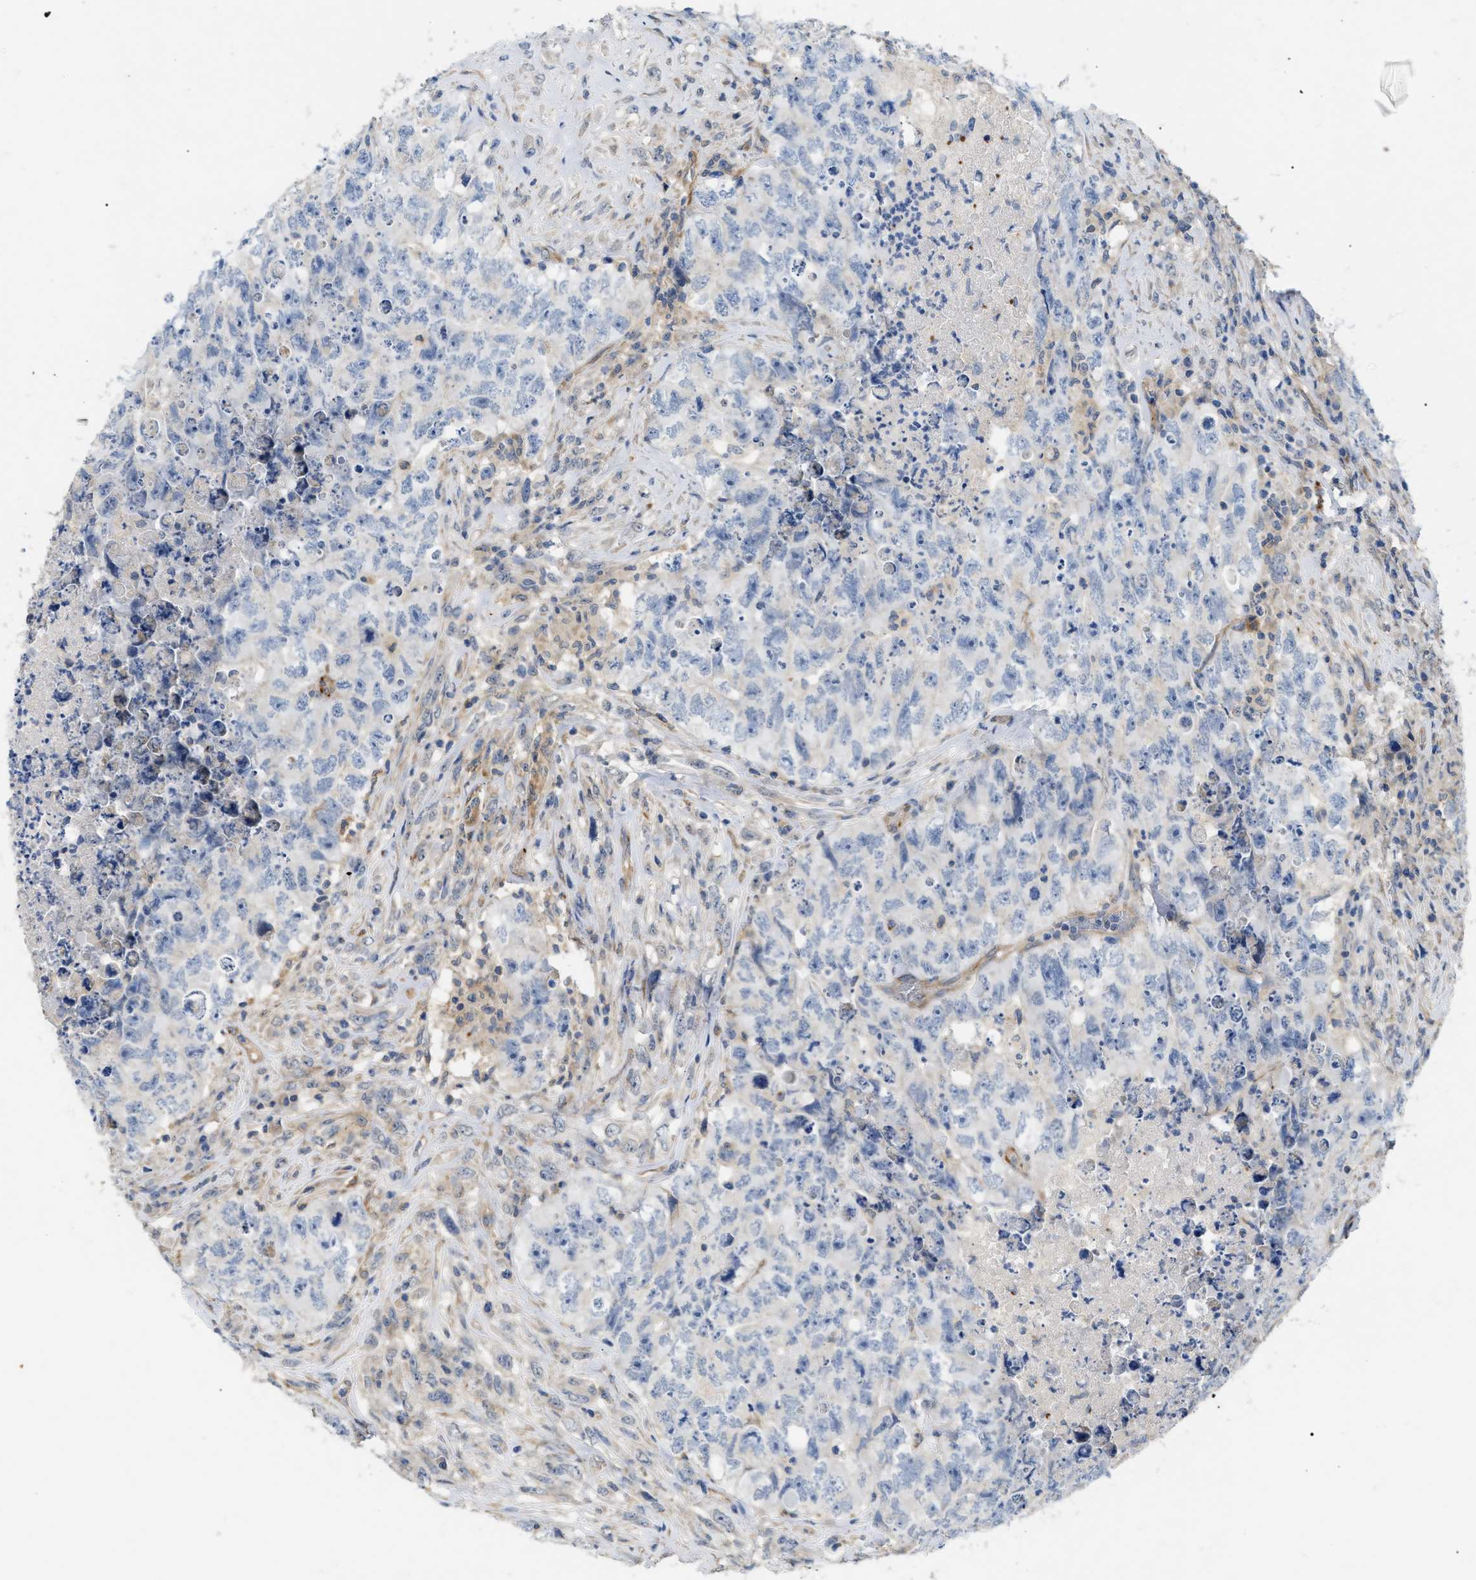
{"staining": {"intensity": "negative", "quantity": "none", "location": "none"}, "tissue": "testis cancer", "cell_type": "Tumor cells", "image_type": "cancer", "snomed": [{"axis": "morphology", "description": "Carcinoma, Embryonal, NOS"}, {"axis": "topography", "description": "Testis"}], "caption": "Tumor cells show no significant positivity in embryonal carcinoma (testis).", "gene": "DHX58", "patient": {"sex": "male", "age": 32}}